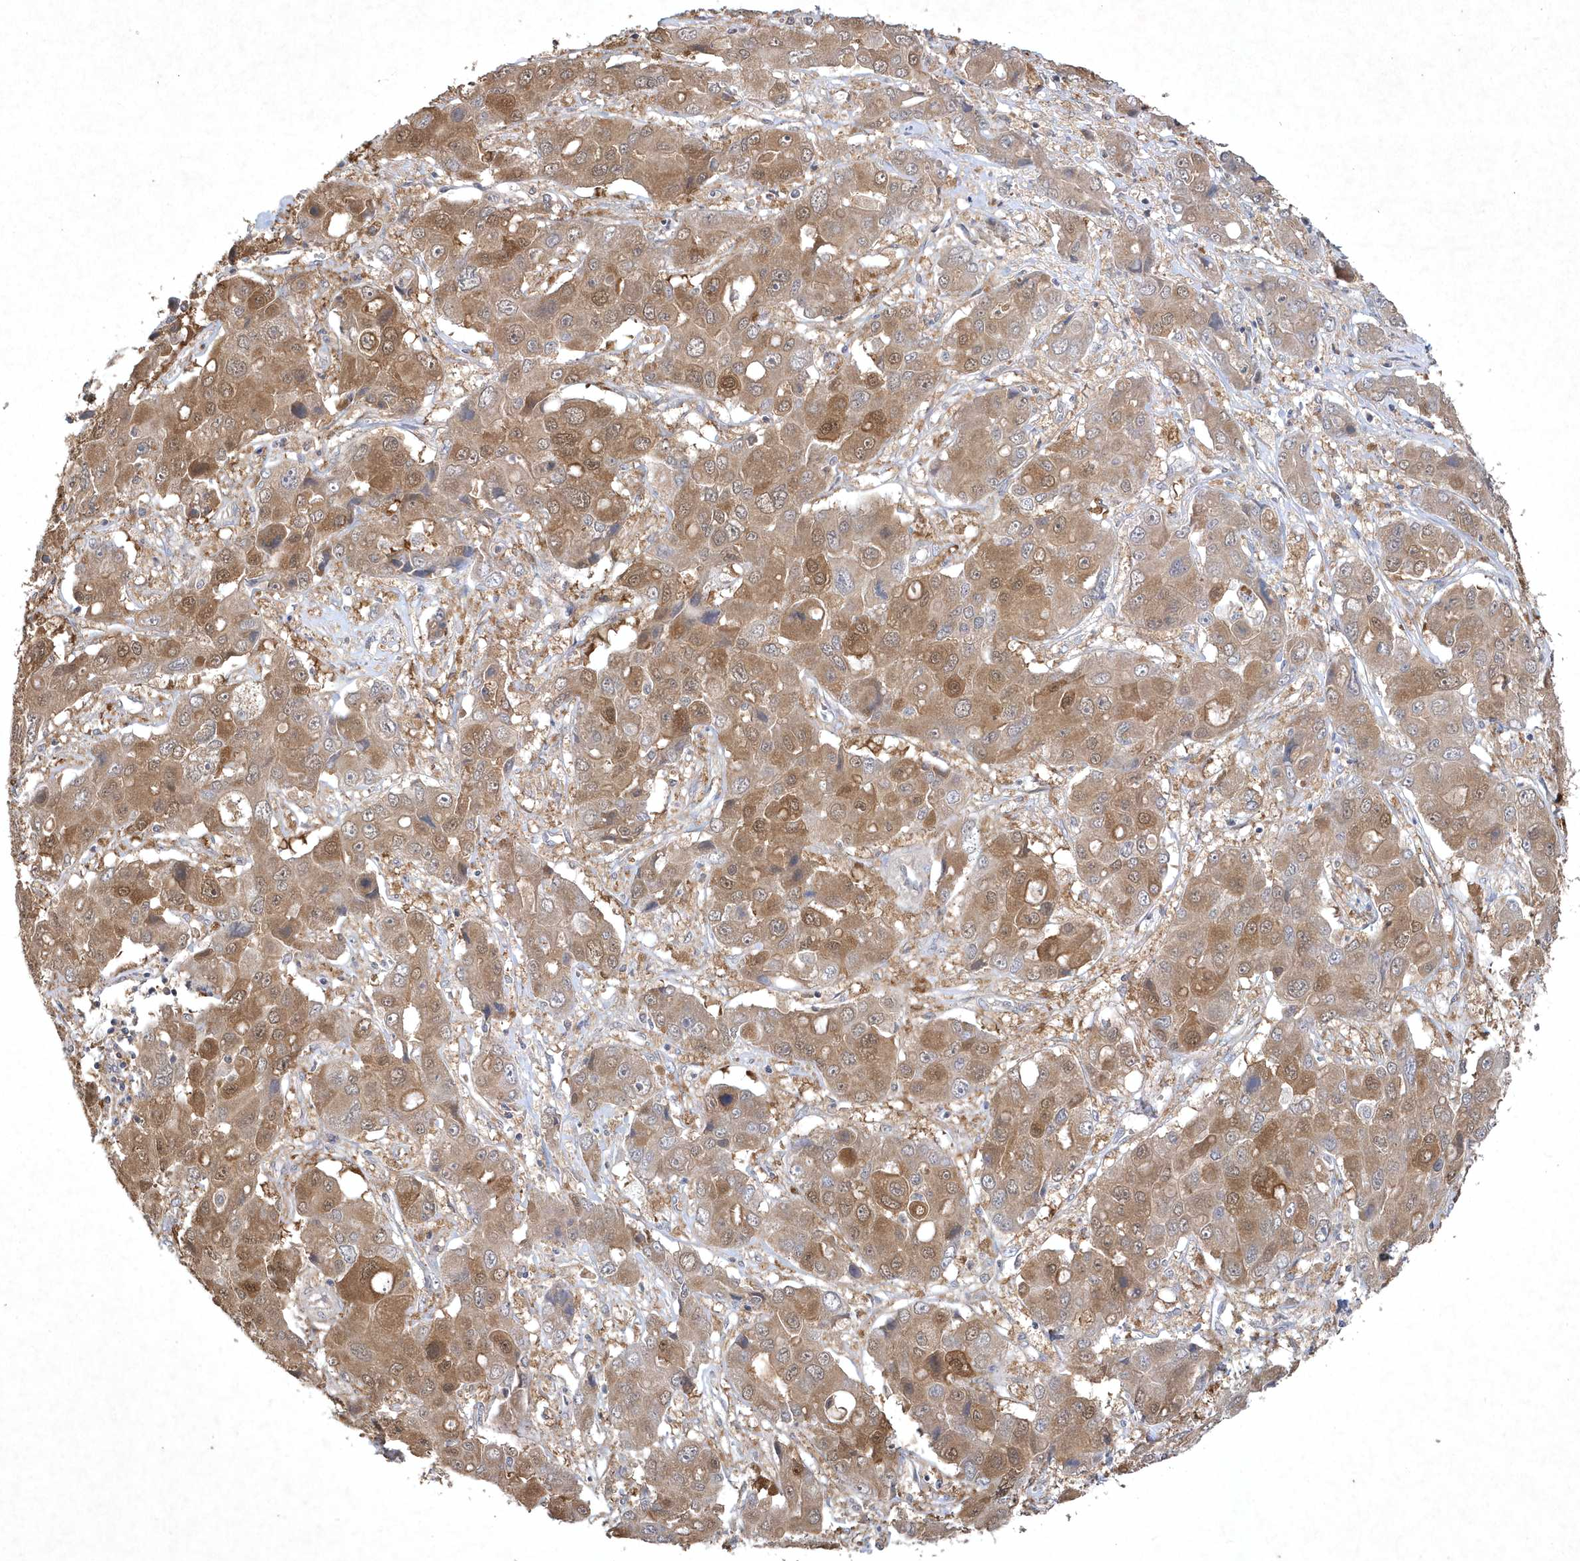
{"staining": {"intensity": "moderate", "quantity": ">75%", "location": "cytoplasmic/membranous,nuclear"}, "tissue": "liver cancer", "cell_type": "Tumor cells", "image_type": "cancer", "snomed": [{"axis": "morphology", "description": "Cholangiocarcinoma"}, {"axis": "topography", "description": "Liver"}], "caption": "This image exhibits cholangiocarcinoma (liver) stained with immunohistochemistry to label a protein in brown. The cytoplasmic/membranous and nuclear of tumor cells show moderate positivity for the protein. Nuclei are counter-stained blue.", "gene": "AKR7A2", "patient": {"sex": "male", "age": 67}}